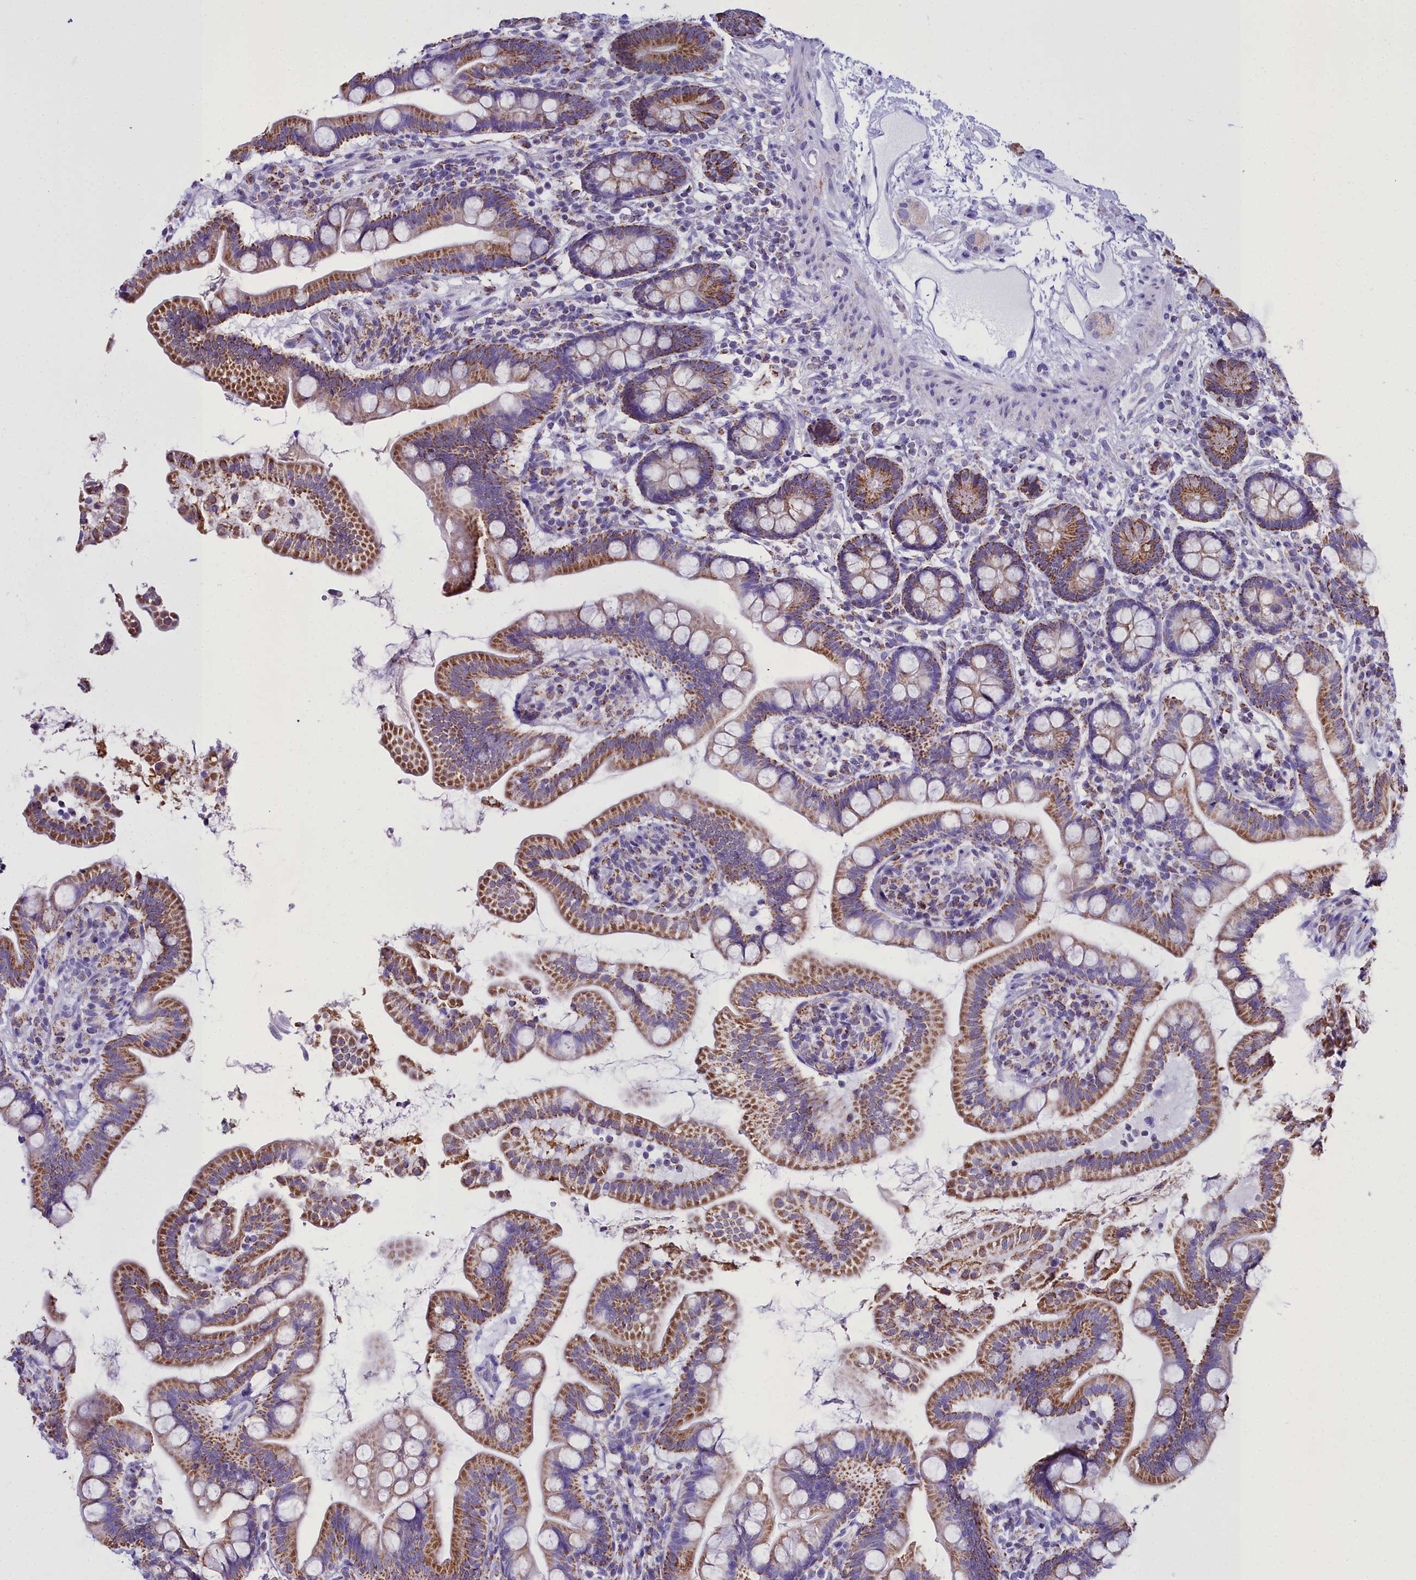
{"staining": {"intensity": "moderate", "quantity": ">75%", "location": "cytoplasmic/membranous"}, "tissue": "small intestine", "cell_type": "Glandular cells", "image_type": "normal", "snomed": [{"axis": "morphology", "description": "Normal tissue, NOS"}, {"axis": "topography", "description": "Small intestine"}], "caption": "DAB (3,3'-diaminobenzidine) immunohistochemical staining of unremarkable small intestine exhibits moderate cytoplasmic/membranous protein positivity in approximately >75% of glandular cells.", "gene": "WDFY3", "patient": {"sex": "female", "age": 64}}